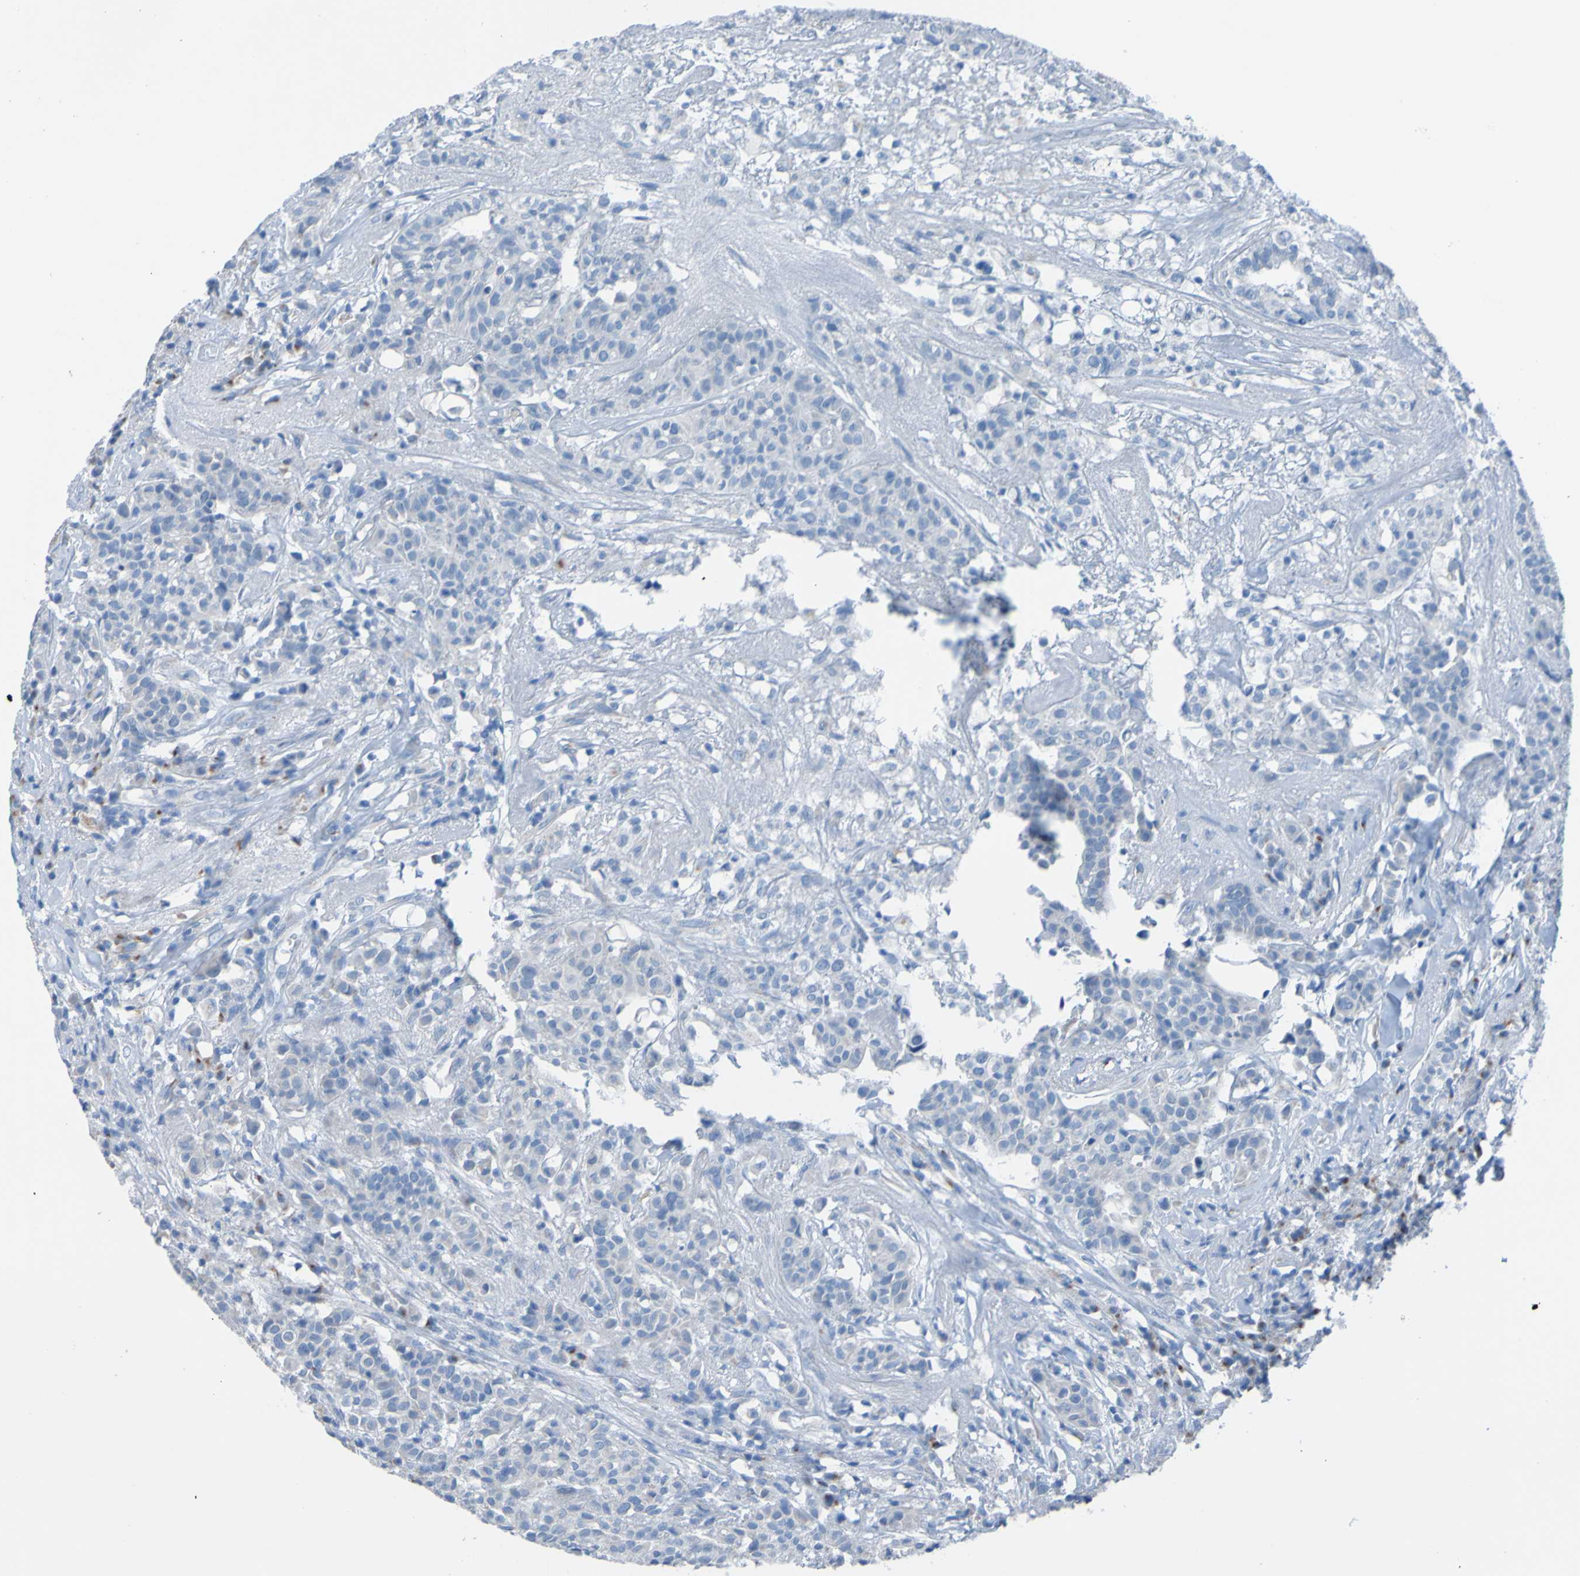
{"staining": {"intensity": "negative", "quantity": "none", "location": "none"}, "tissue": "head and neck cancer", "cell_type": "Tumor cells", "image_type": "cancer", "snomed": [{"axis": "morphology", "description": "Adenocarcinoma, NOS"}, {"axis": "topography", "description": "Salivary gland"}, {"axis": "topography", "description": "Head-Neck"}], "caption": "DAB immunohistochemical staining of human adenocarcinoma (head and neck) shows no significant staining in tumor cells.", "gene": "ACMSD", "patient": {"sex": "female", "age": 65}}